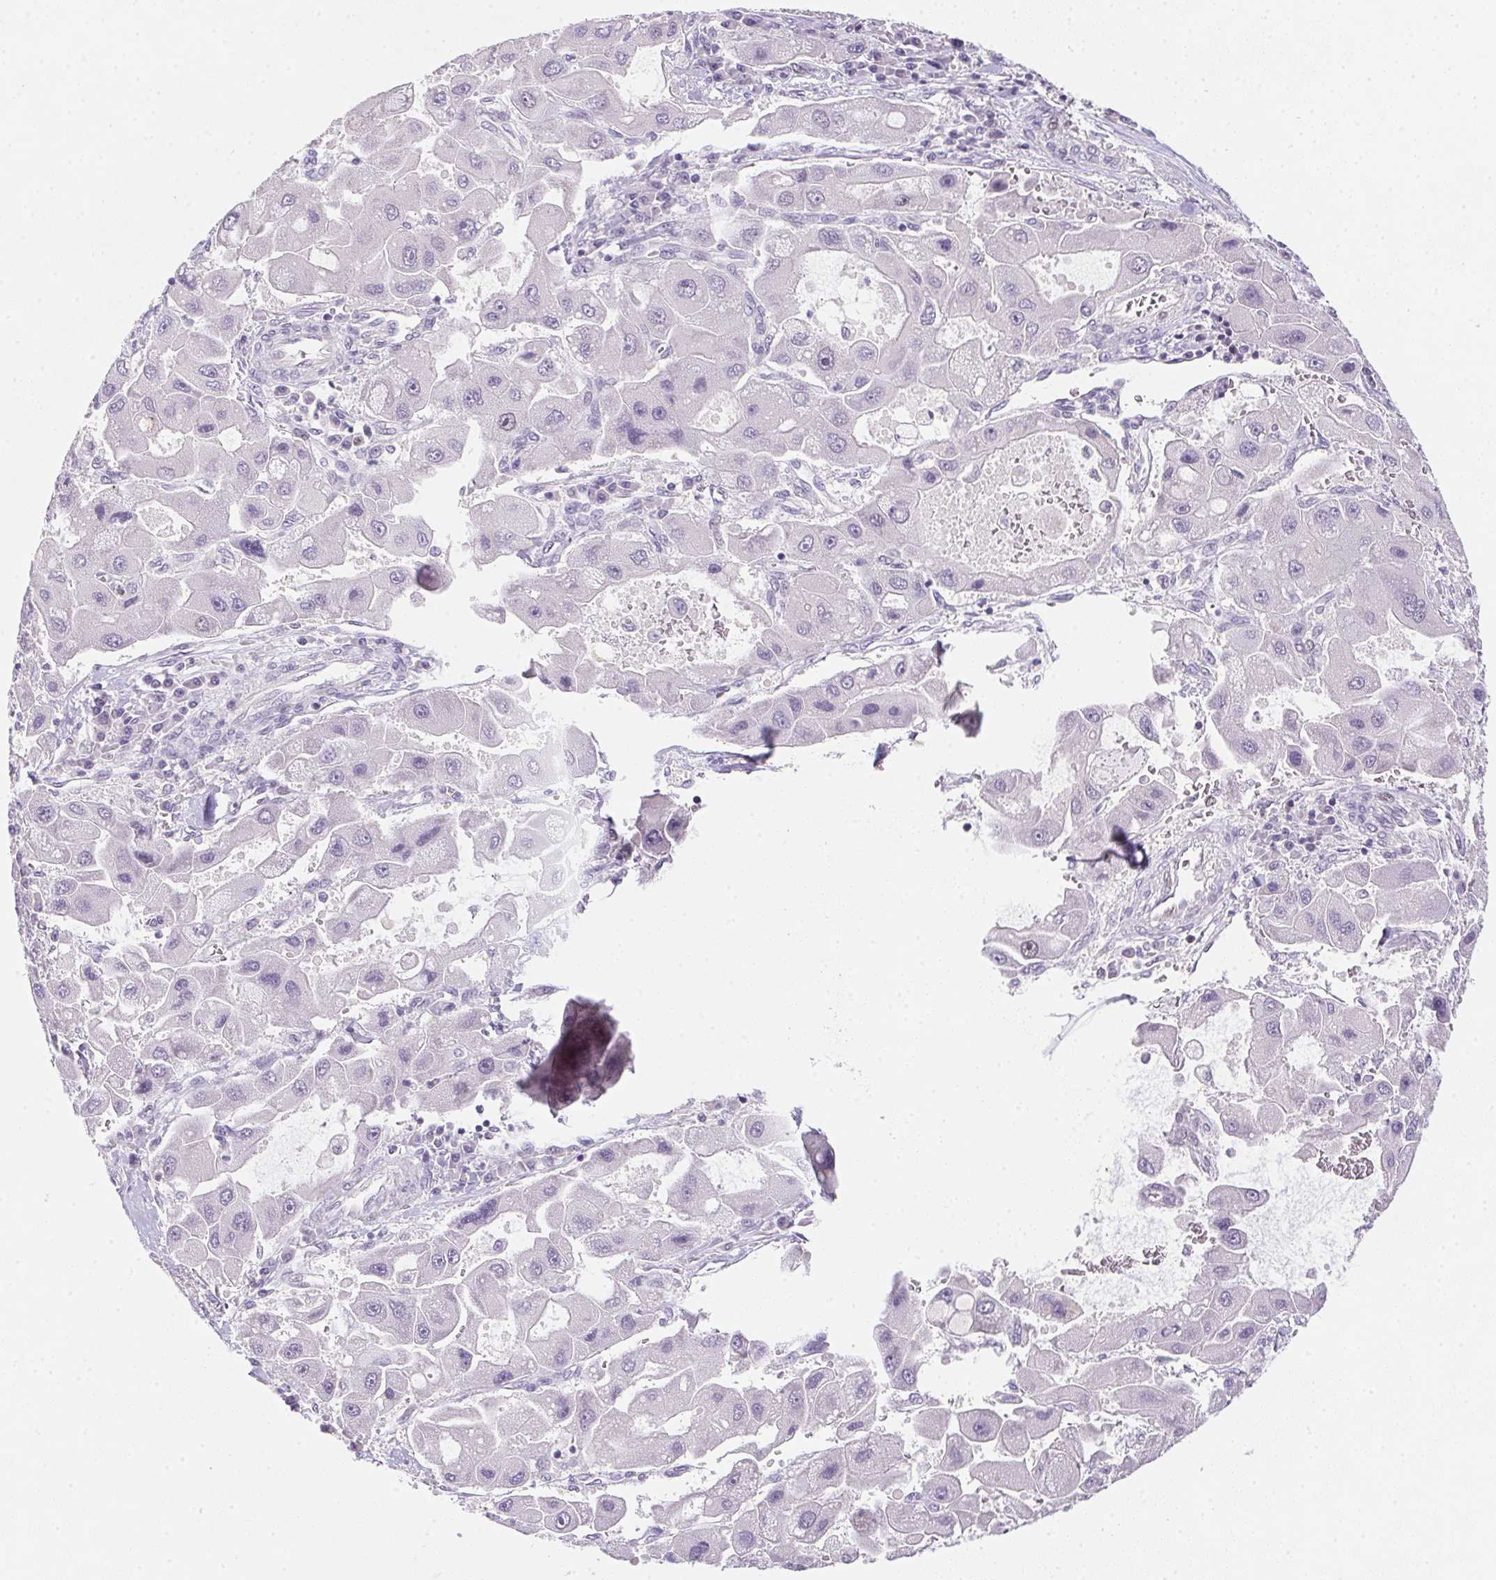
{"staining": {"intensity": "negative", "quantity": "none", "location": "none"}, "tissue": "liver cancer", "cell_type": "Tumor cells", "image_type": "cancer", "snomed": [{"axis": "morphology", "description": "Carcinoma, Hepatocellular, NOS"}, {"axis": "topography", "description": "Liver"}], "caption": "Immunohistochemical staining of human liver hepatocellular carcinoma displays no significant staining in tumor cells.", "gene": "HELLS", "patient": {"sex": "male", "age": 24}}